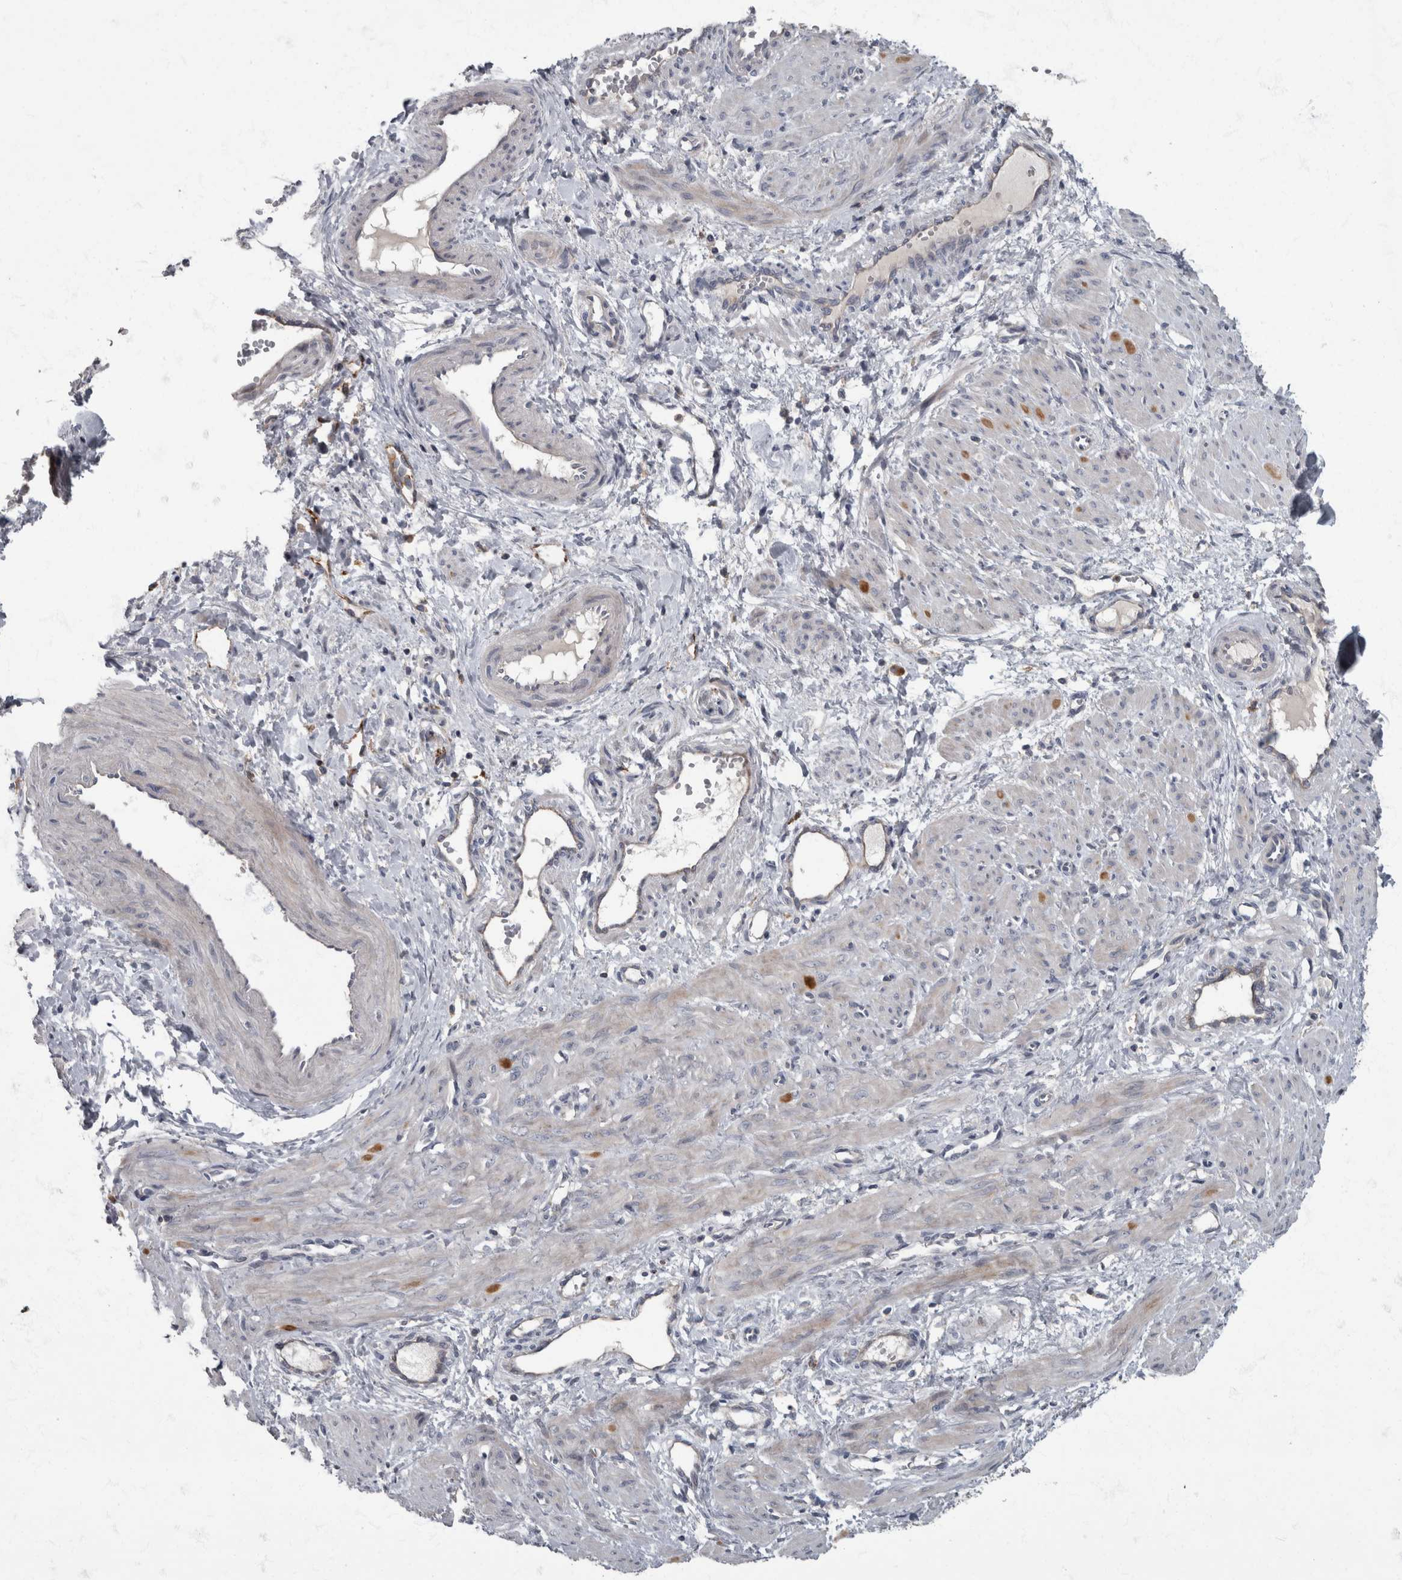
{"staining": {"intensity": "moderate", "quantity": "<25%", "location": "cytoplasmic/membranous"}, "tissue": "smooth muscle", "cell_type": "Smooth muscle cells", "image_type": "normal", "snomed": [{"axis": "morphology", "description": "Normal tissue, NOS"}, {"axis": "topography", "description": "Endometrium"}], "caption": "High-power microscopy captured an immunohistochemistry (IHC) image of unremarkable smooth muscle, revealing moderate cytoplasmic/membranous staining in about <25% of smooth muscle cells.", "gene": "CDC42BPG", "patient": {"sex": "female", "age": 33}}